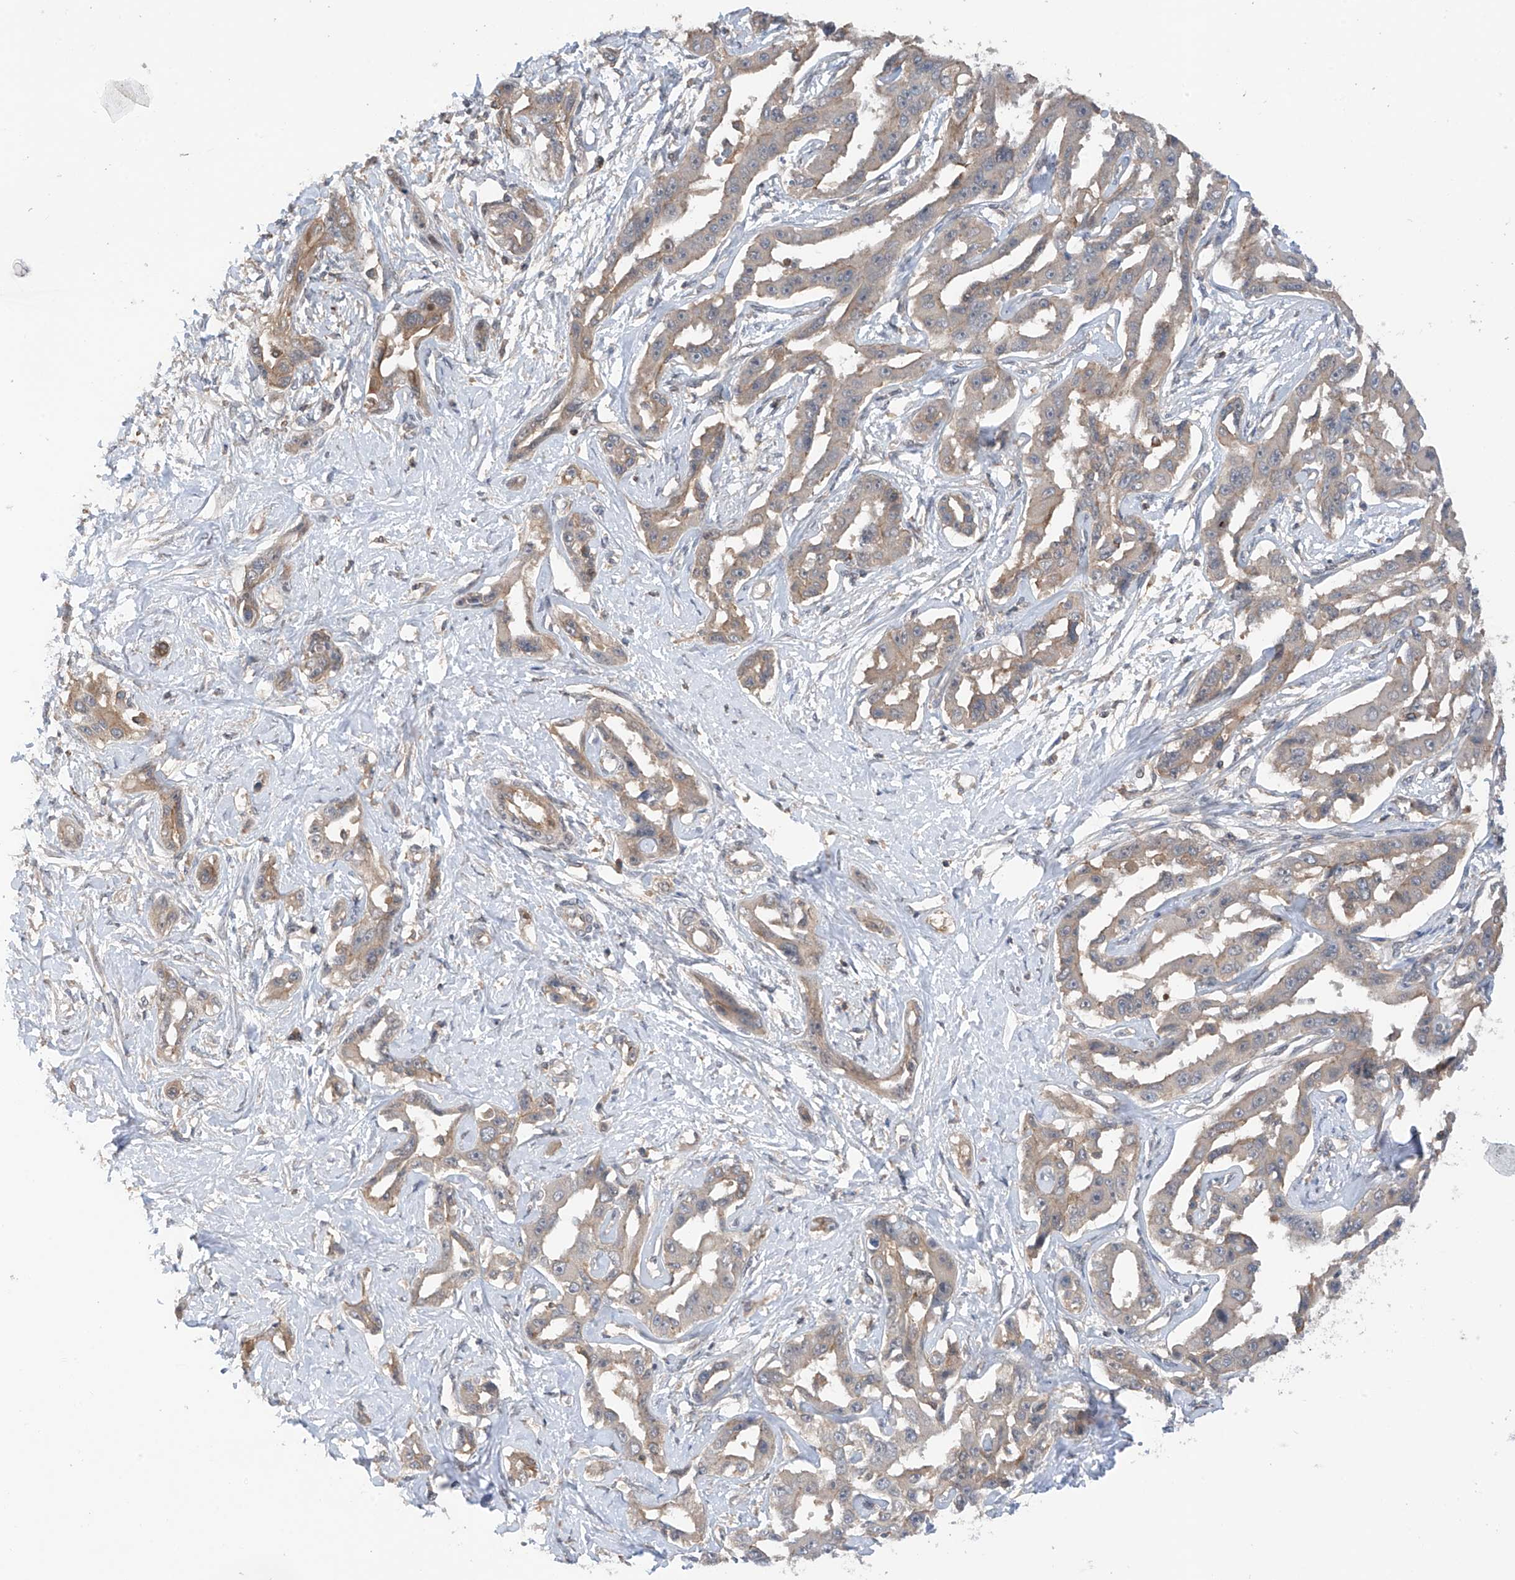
{"staining": {"intensity": "weak", "quantity": "25%-75%", "location": "cytoplasmic/membranous"}, "tissue": "liver cancer", "cell_type": "Tumor cells", "image_type": "cancer", "snomed": [{"axis": "morphology", "description": "Cholangiocarcinoma"}, {"axis": "topography", "description": "Liver"}], "caption": "Cholangiocarcinoma (liver) stained for a protein (brown) reveals weak cytoplasmic/membranous positive staining in about 25%-75% of tumor cells.", "gene": "RPAIN", "patient": {"sex": "male", "age": 59}}